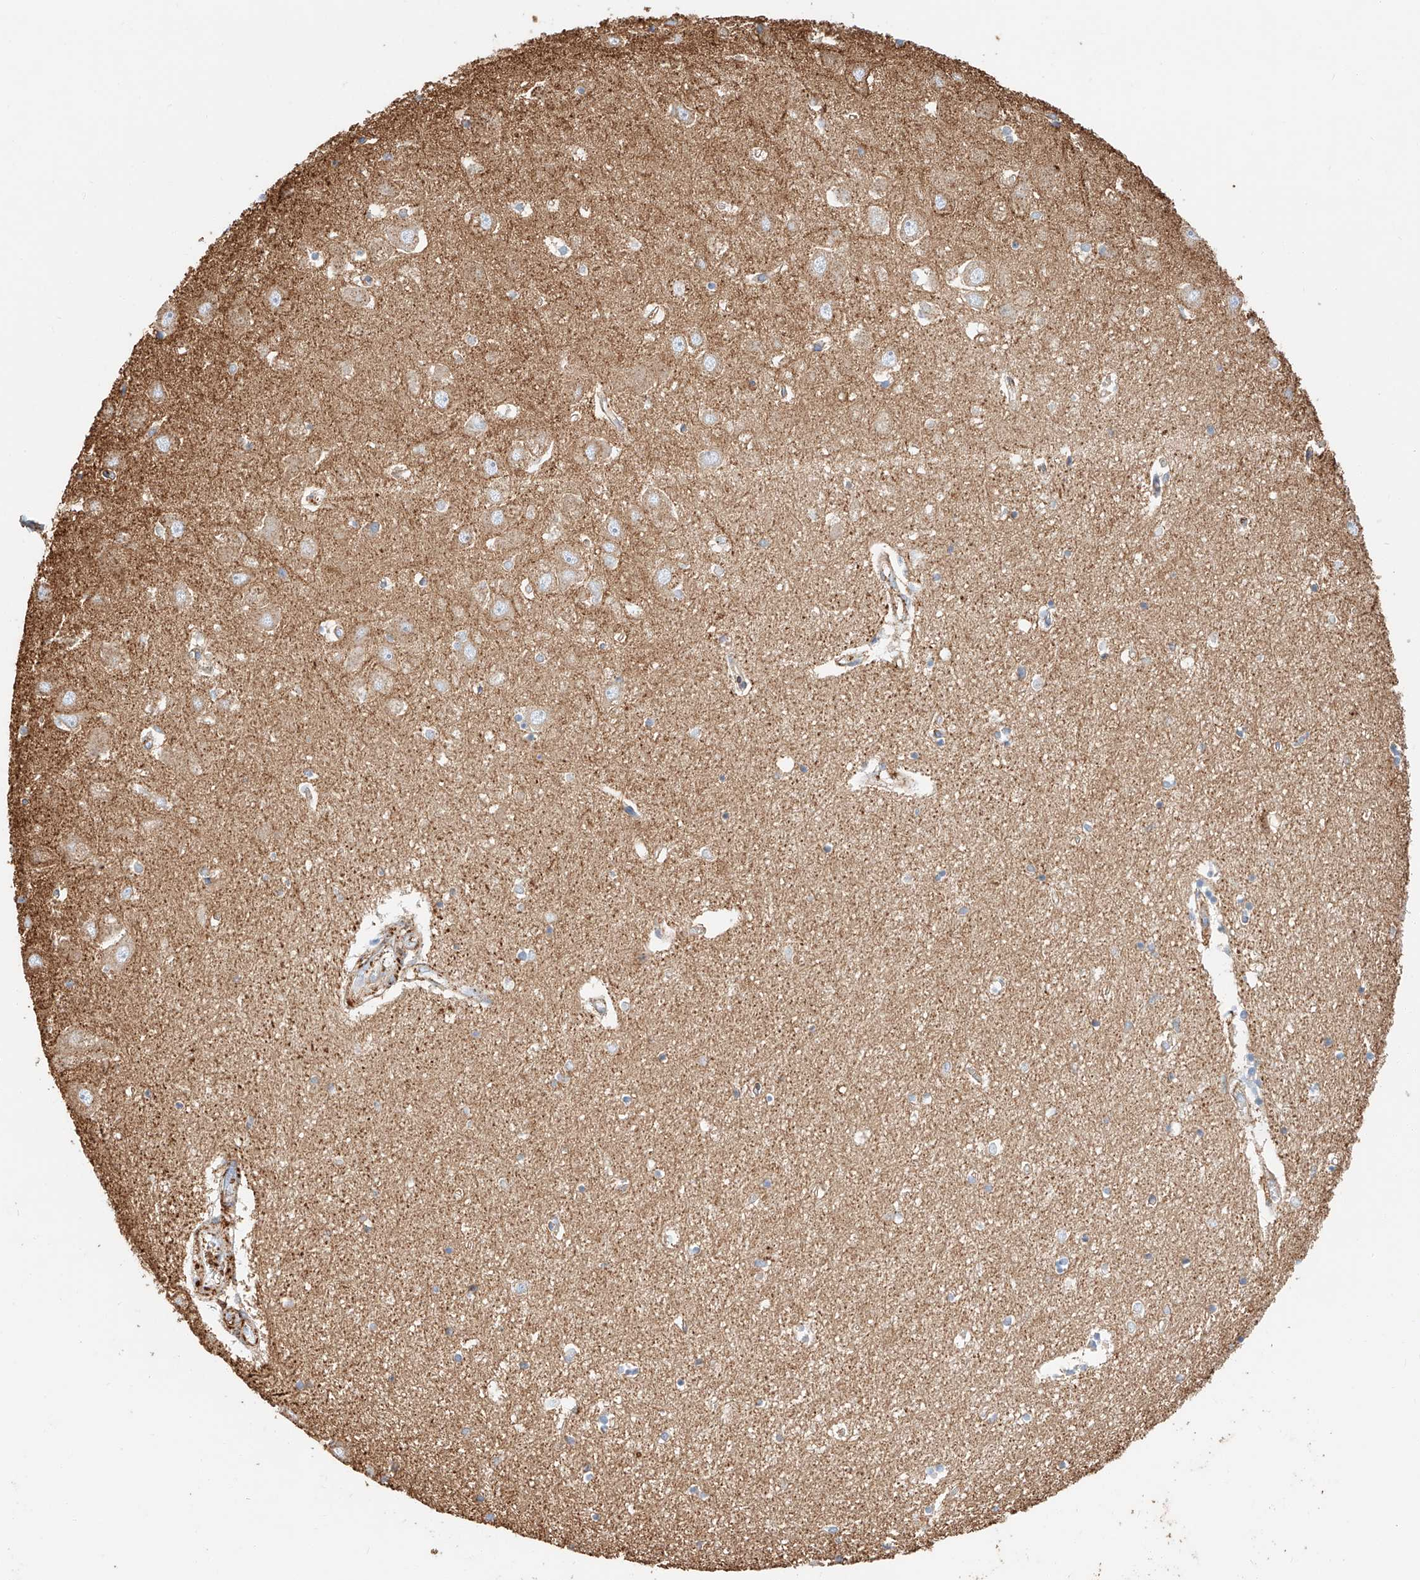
{"staining": {"intensity": "negative", "quantity": "none", "location": "none"}, "tissue": "hippocampus", "cell_type": "Glial cells", "image_type": "normal", "snomed": [{"axis": "morphology", "description": "Normal tissue, NOS"}, {"axis": "topography", "description": "Hippocampus"}], "caption": "Protein analysis of unremarkable hippocampus reveals no significant positivity in glial cells.", "gene": "WFS1", "patient": {"sex": "female", "age": 64}}